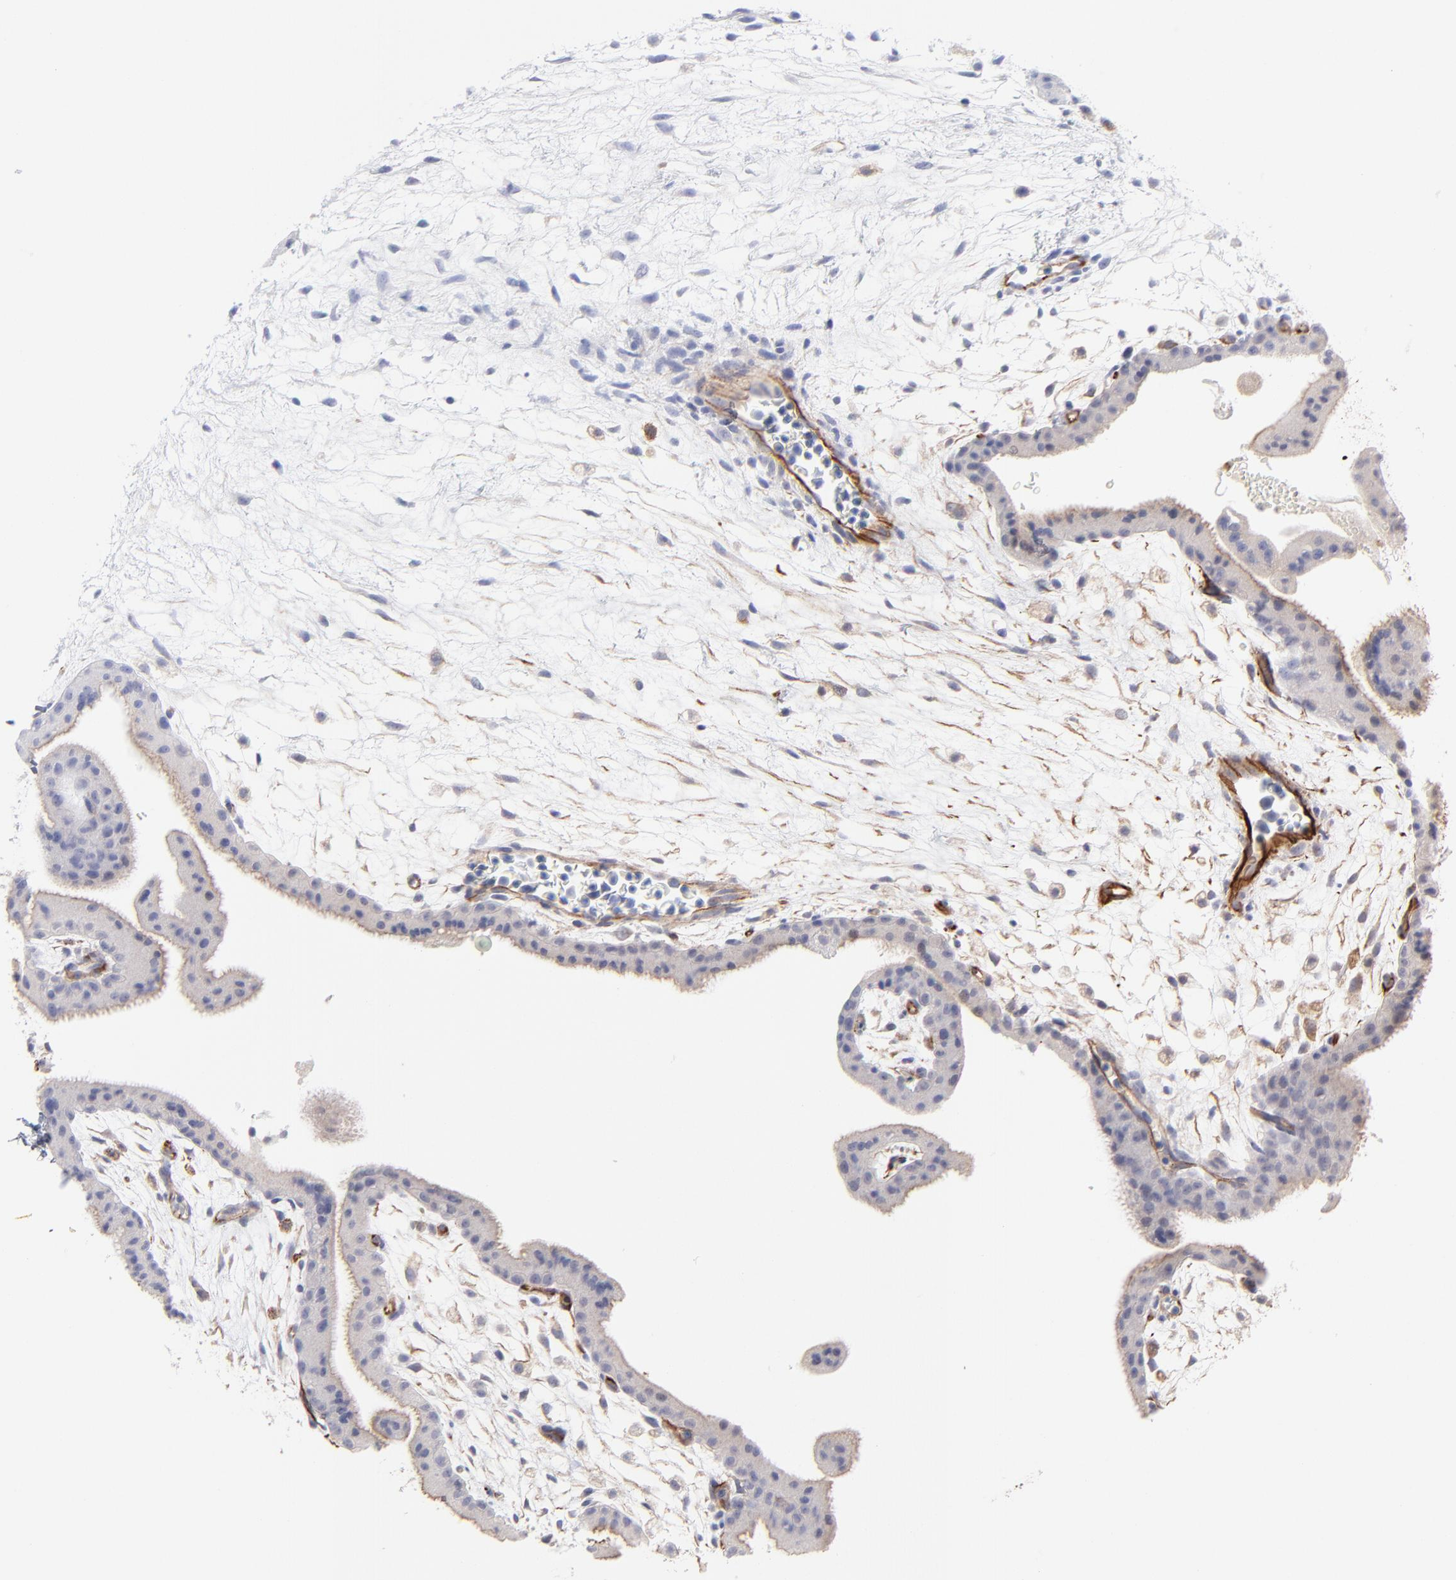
{"staining": {"intensity": "negative", "quantity": "none", "location": "none"}, "tissue": "placenta", "cell_type": "Trophoblastic cells", "image_type": "normal", "snomed": [{"axis": "morphology", "description": "Normal tissue, NOS"}, {"axis": "topography", "description": "Placenta"}], "caption": "Immunohistochemical staining of benign human placenta displays no significant staining in trophoblastic cells. Brightfield microscopy of immunohistochemistry (IHC) stained with DAB (brown) and hematoxylin (blue), captured at high magnification.", "gene": "COX8C", "patient": {"sex": "female", "age": 35}}